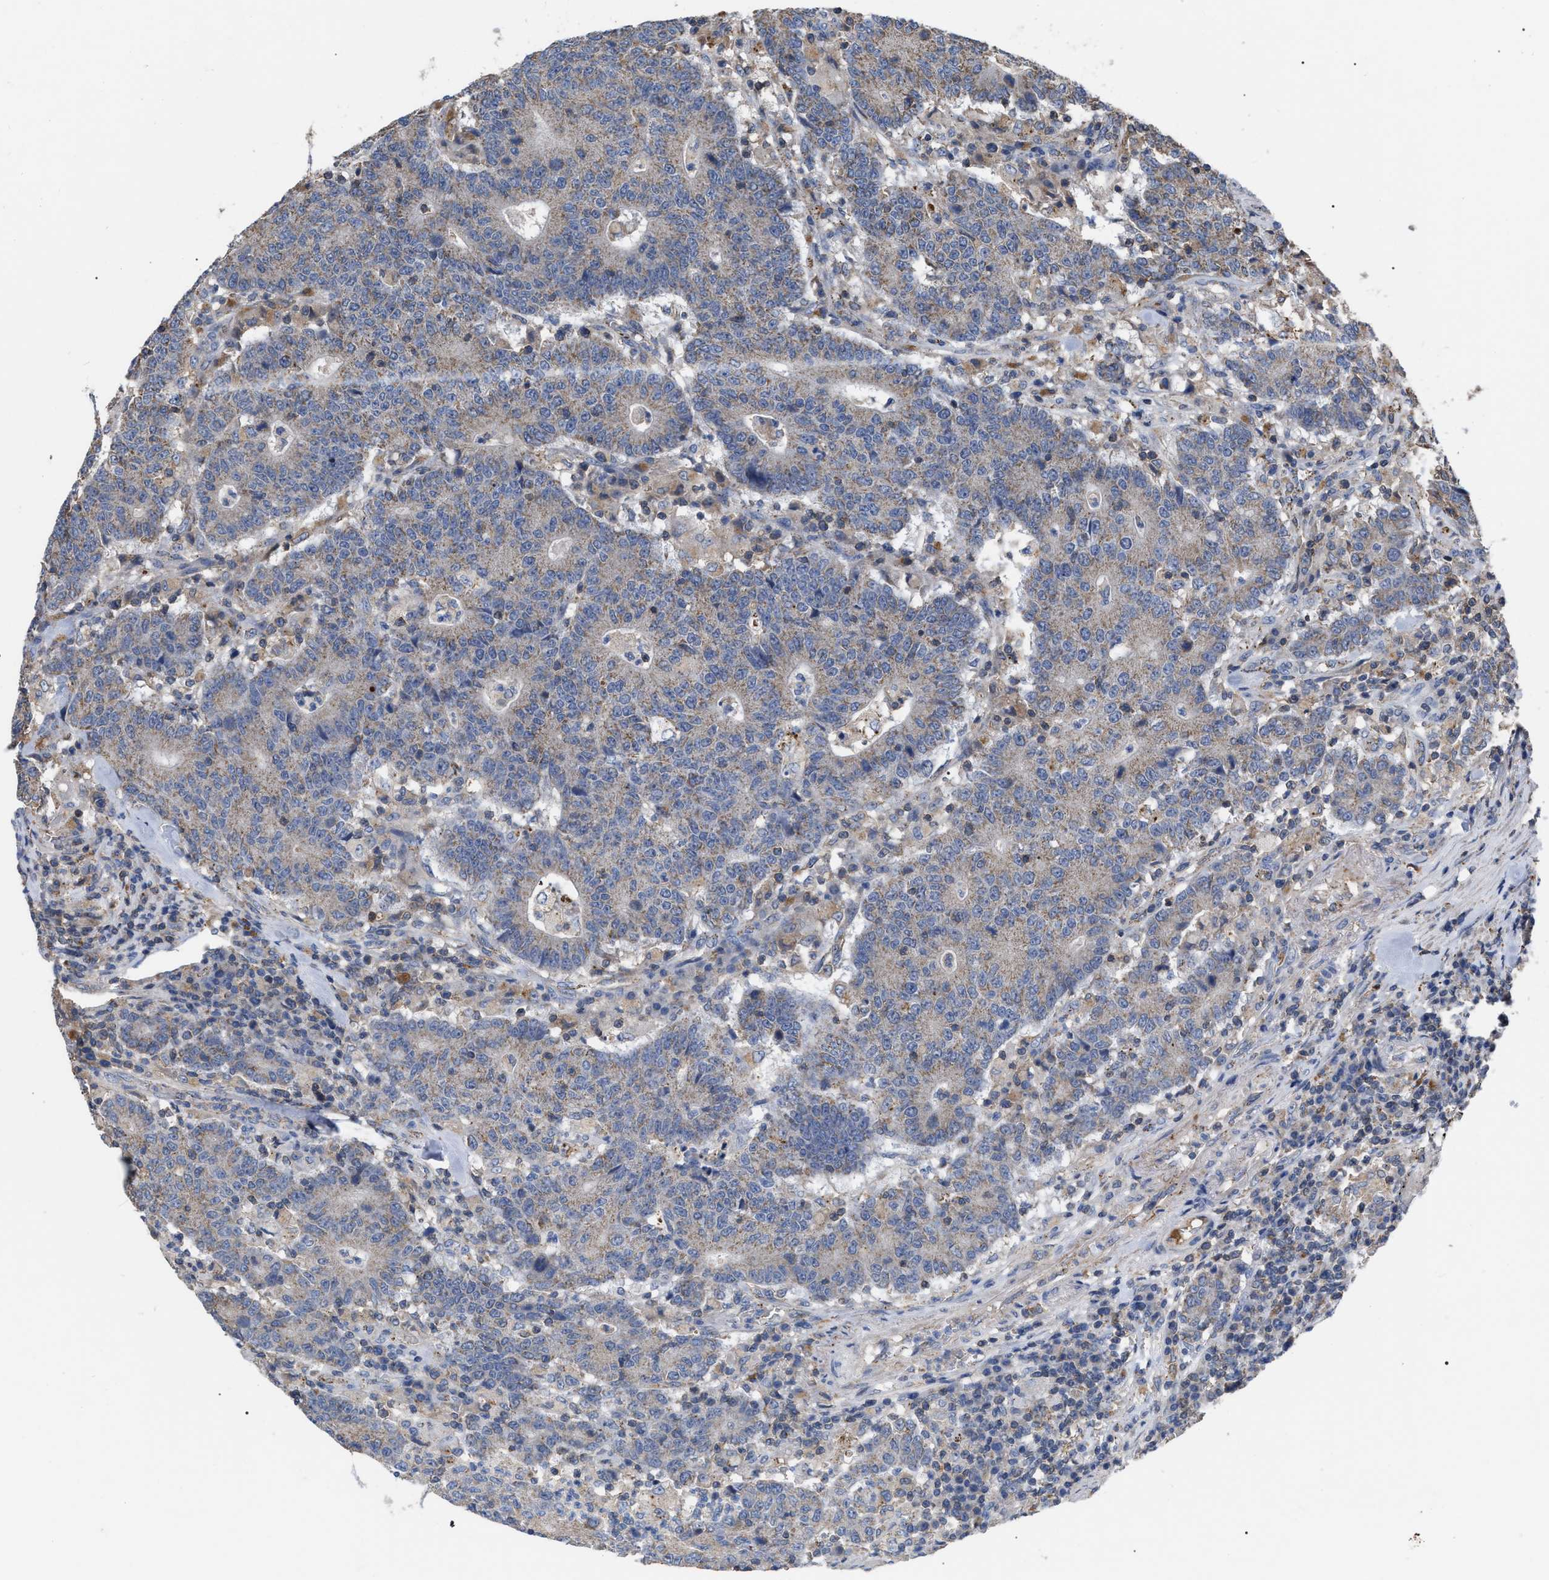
{"staining": {"intensity": "negative", "quantity": "none", "location": "none"}, "tissue": "colorectal cancer", "cell_type": "Tumor cells", "image_type": "cancer", "snomed": [{"axis": "morphology", "description": "Normal tissue, NOS"}, {"axis": "morphology", "description": "Adenocarcinoma, NOS"}, {"axis": "topography", "description": "Colon"}], "caption": "There is no significant expression in tumor cells of colorectal cancer.", "gene": "FAM171A2", "patient": {"sex": "female", "age": 75}}